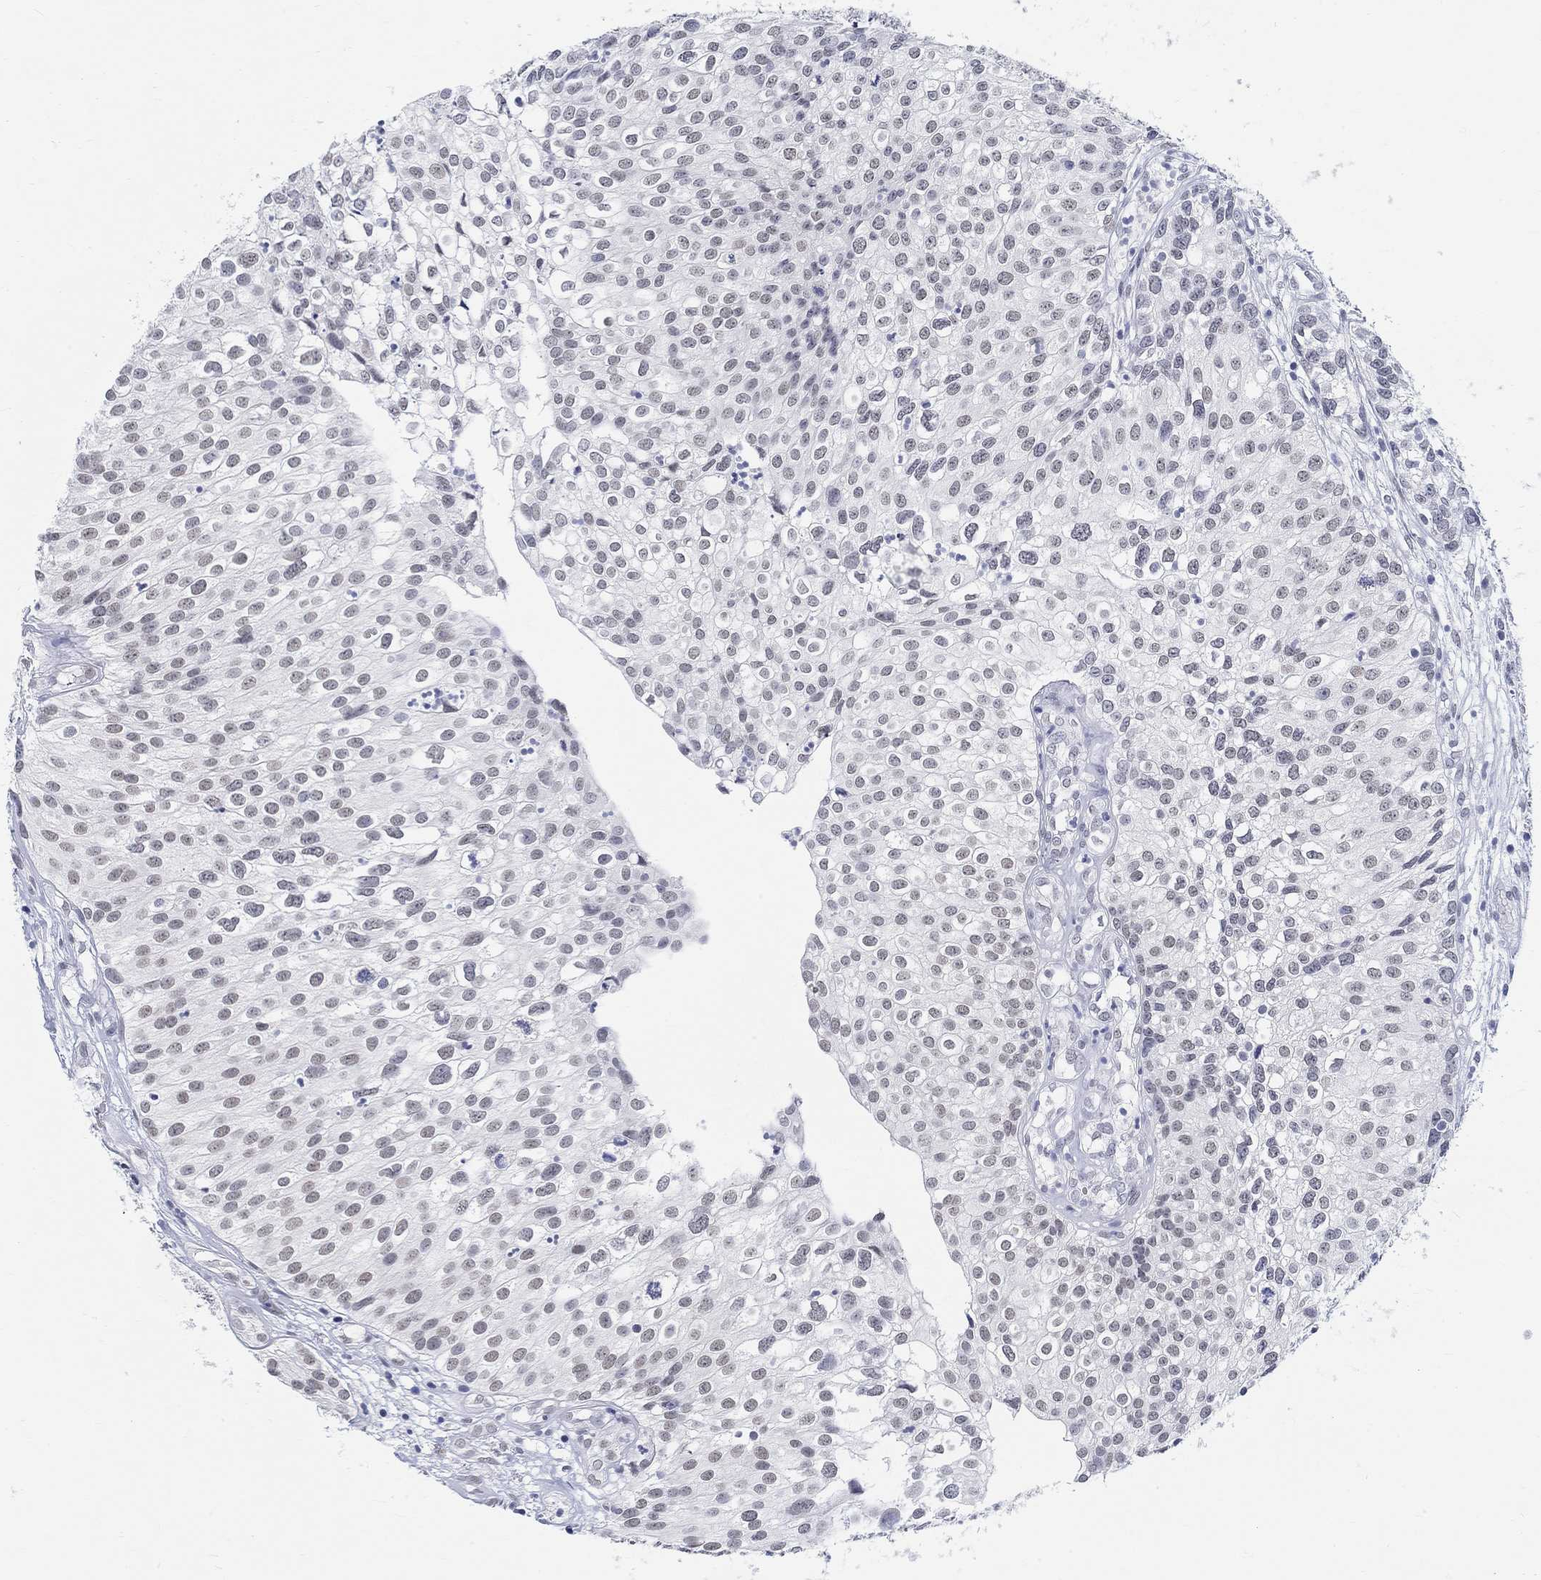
{"staining": {"intensity": "negative", "quantity": "none", "location": "none"}, "tissue": "urothelial cancer", "cell_type": "Tumor cells", "image_type": "cancer", "snomed": [{"axis": "morphology", "description": "Urothelial carcinoma, High grade"}, {"axis": "topography", "description": "Urinary bladder"}], "caption": "Protein analysis of high-grade urothelial carcinoma reveals no significant expression in tumor cells.", "gene": "ANKS1B", "patient": {"sex": "female", "age": 79}}